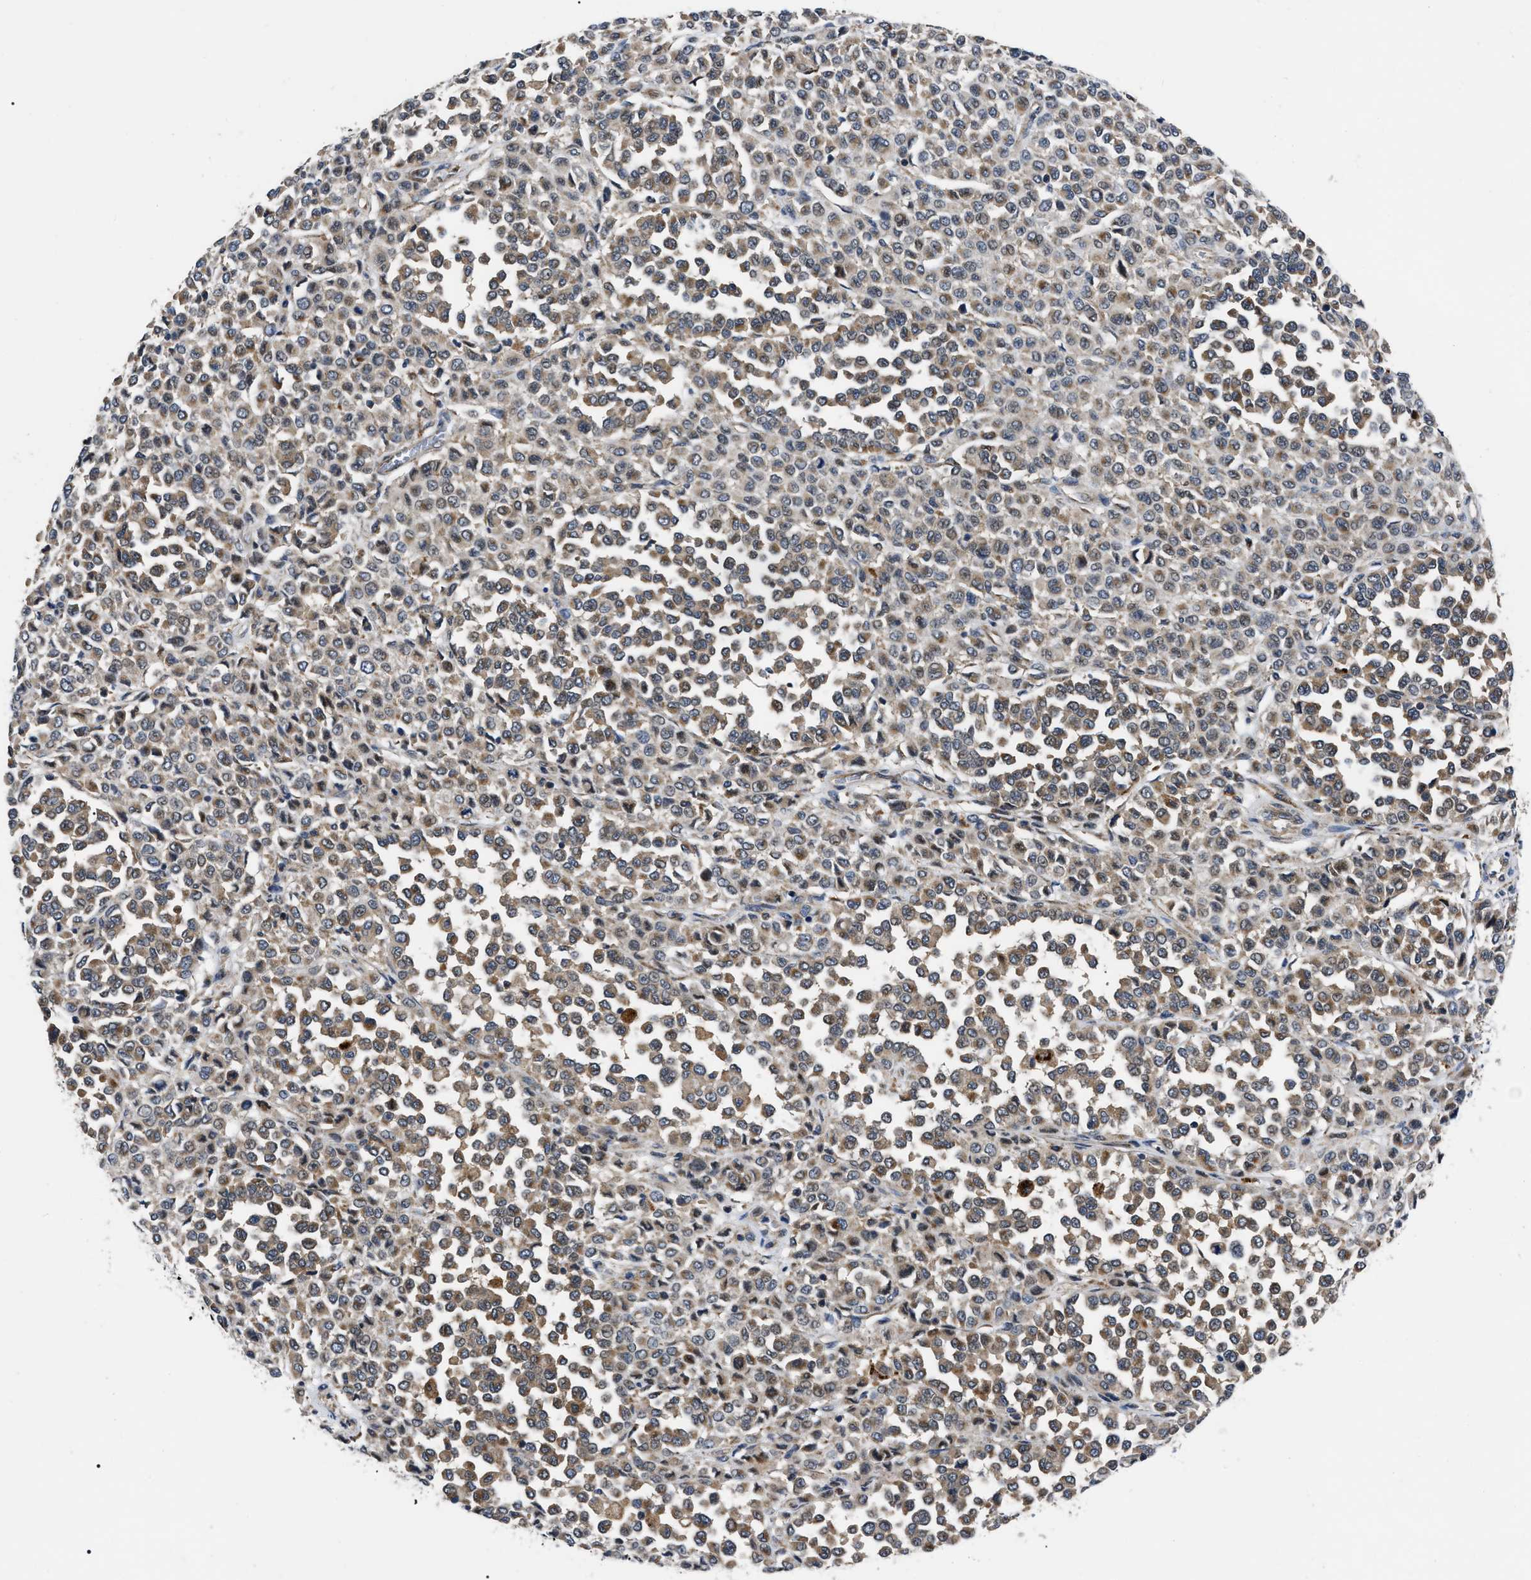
{"staining": {"intensity": "moderate", "quantity": ">75%", "location": "cytoplasmic/membranous"}, "tissue": "melanoma", "cell_type": "Tumor cells", "image_type": "cancer", "snomed": [{"axis": "morphology", "description": "Malignant melanoma, Metastatic site"}, {"axis": "topography", "description": "Pancreas"}], "caption": "IHC of human melanoma exhibits medium levels of moderate cytoplasmic/membranous positivity in about >75% of tumor cells.", "gene": "PPWD1", "patient": {"sex": "female", "age": 30}}